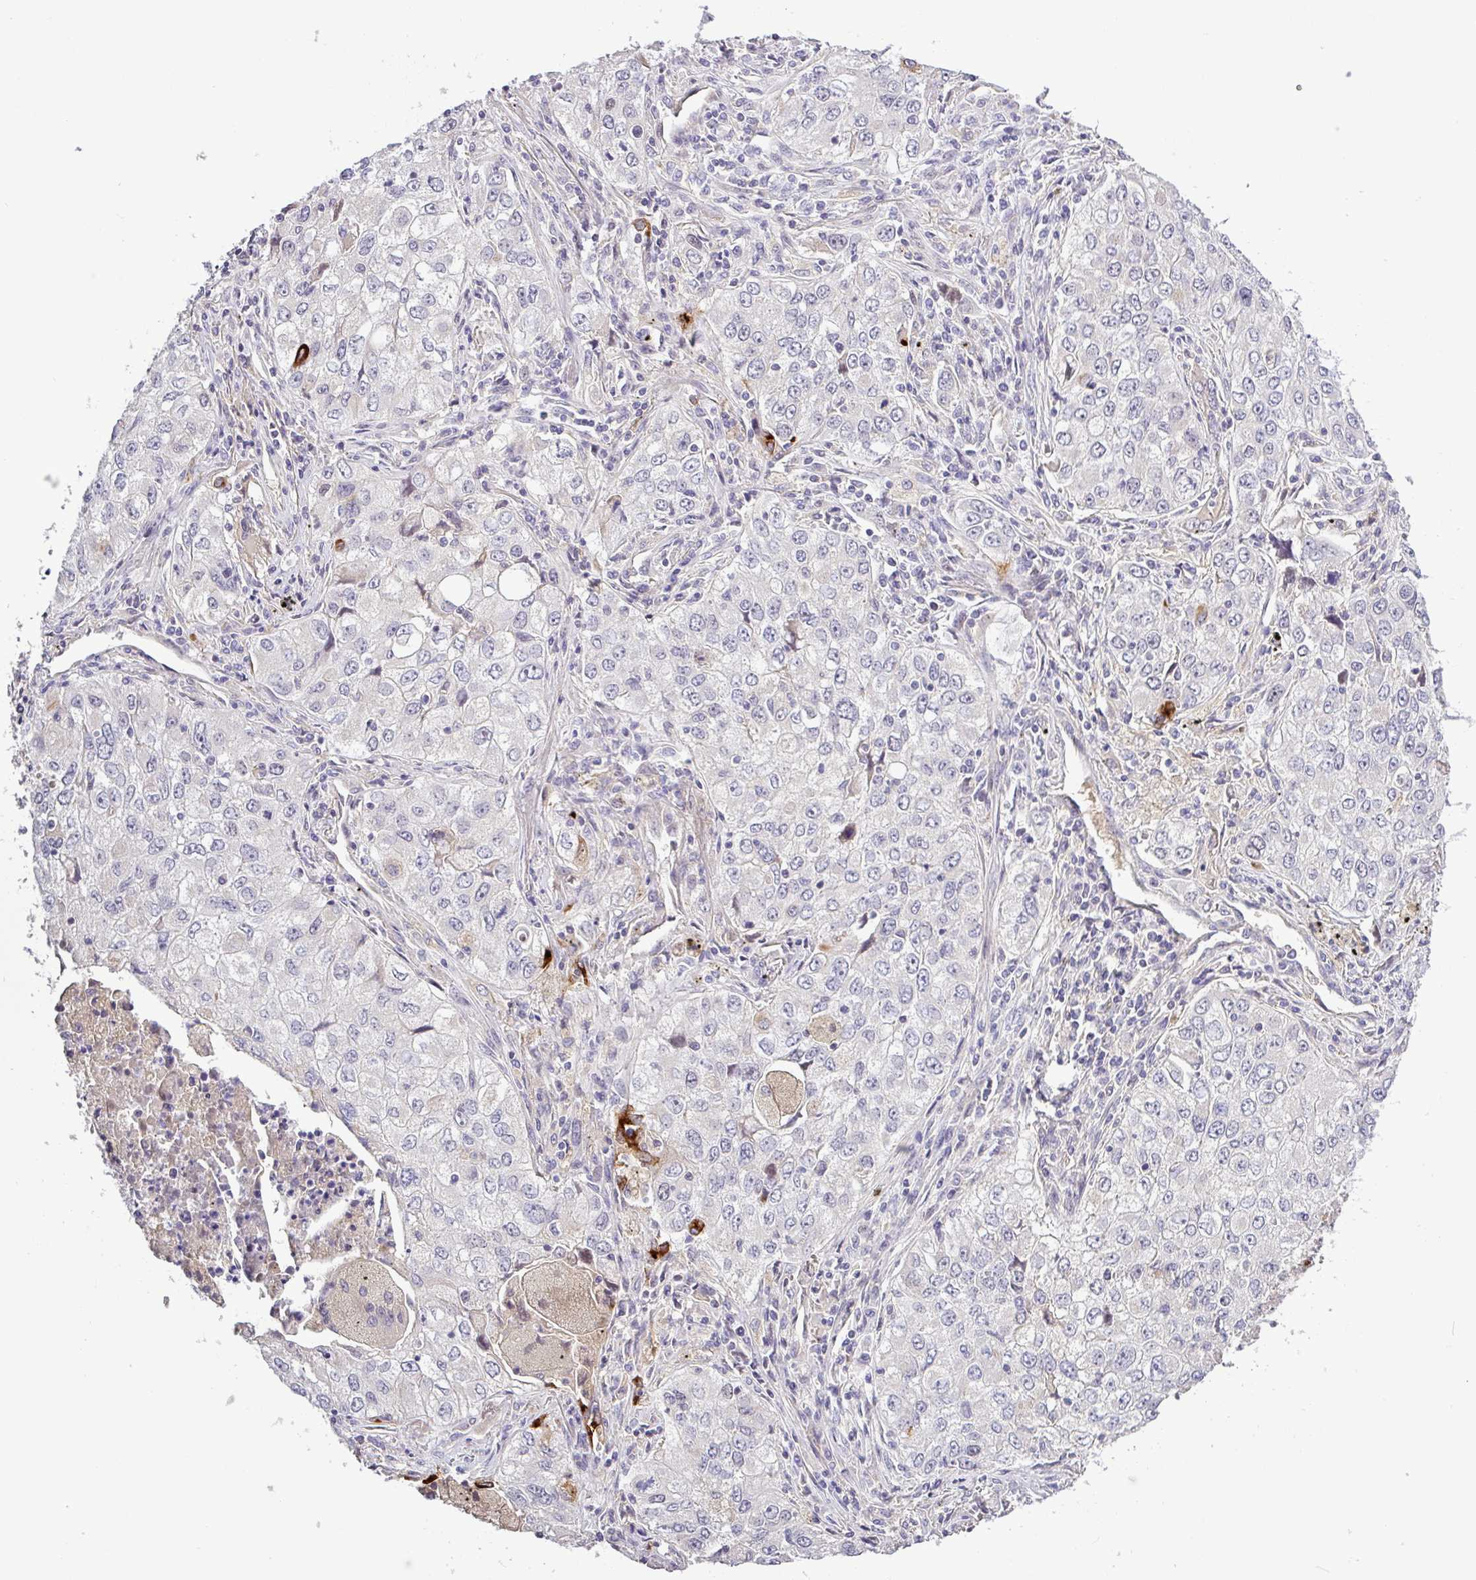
{"staining": {"intensity": "negative", "quantity": "none", "location": "none"}, "tissue": "lung cancer", "cell_type": "Tumor cells", "image_type": "cancer", "snomed": [{"axis": "morphology", "description": "Adenocarcinoma, NOS"}, {"axis": "morphology", "description": "Adenocarcinoma, metastatic, NOS"}, {"axis": "topography", "description": "Lymph node"}, {"axis": "topography", "description": "Lung"}], "caption": "Tumor cells show no significant protein positivity in lung cancer.", "gene": "SFTPB", "patient": {"sex": "female", "age": 42}}